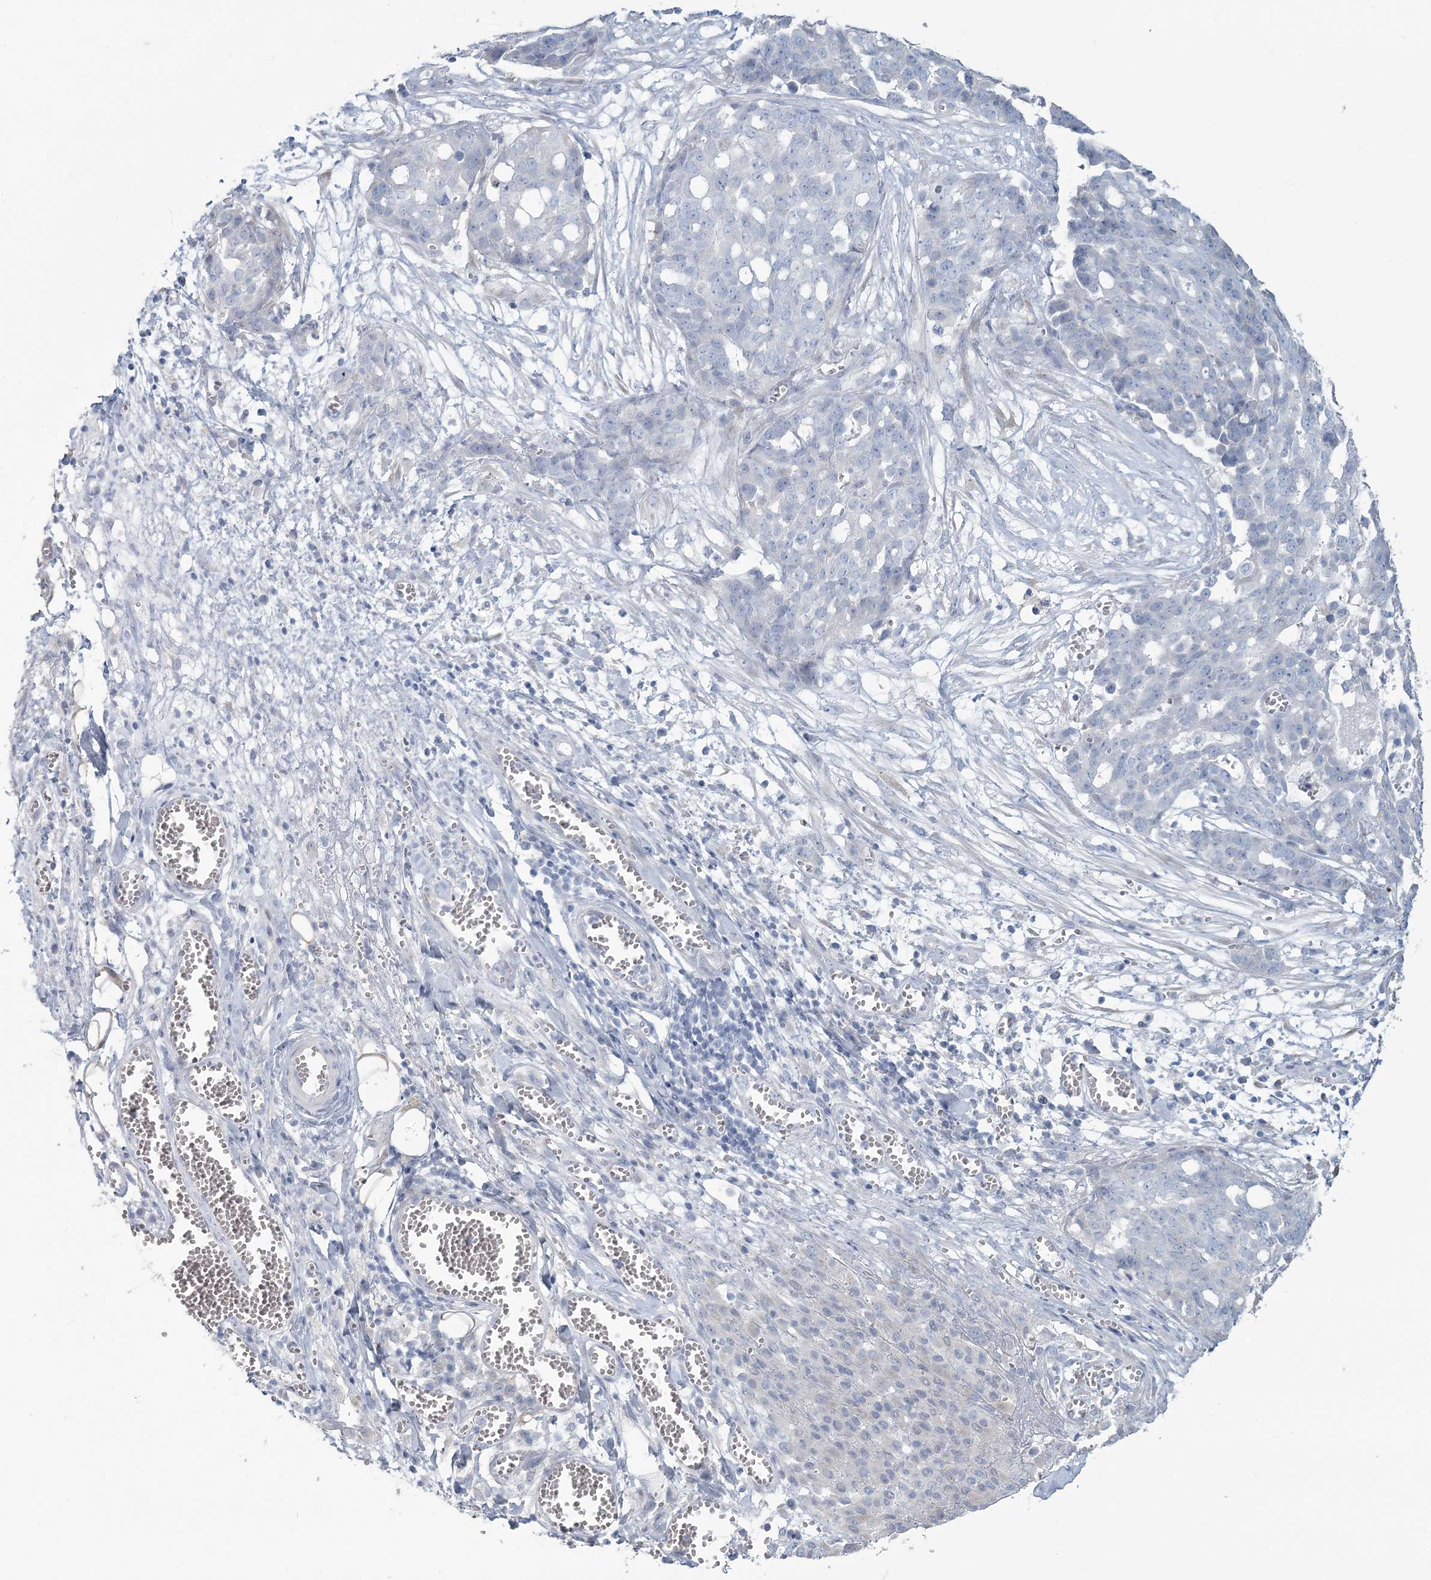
{"staining": {"intensity": "negative", "quantity": "none", "location": "none"}, "tissue": "ovarian cancer", "cell_type": "Tumor cells", "image_type": "cancer", "snomed": [{"axis": "morphology", "description": "Cystadenocarcinoma, serous, NOS"}, {"axis": "topography", "description": "Soft tissue"}, {"axis": "topography", "description": "Ovary"}], "caption": "This is an immunohistochemistry (IHC) histopathology image of human ovarian cancer (serous cystadenocarcinoma). There is no staining in tumor cells.", "gene": "CMBL", "patient": {"sex": "female", "age": 57}}